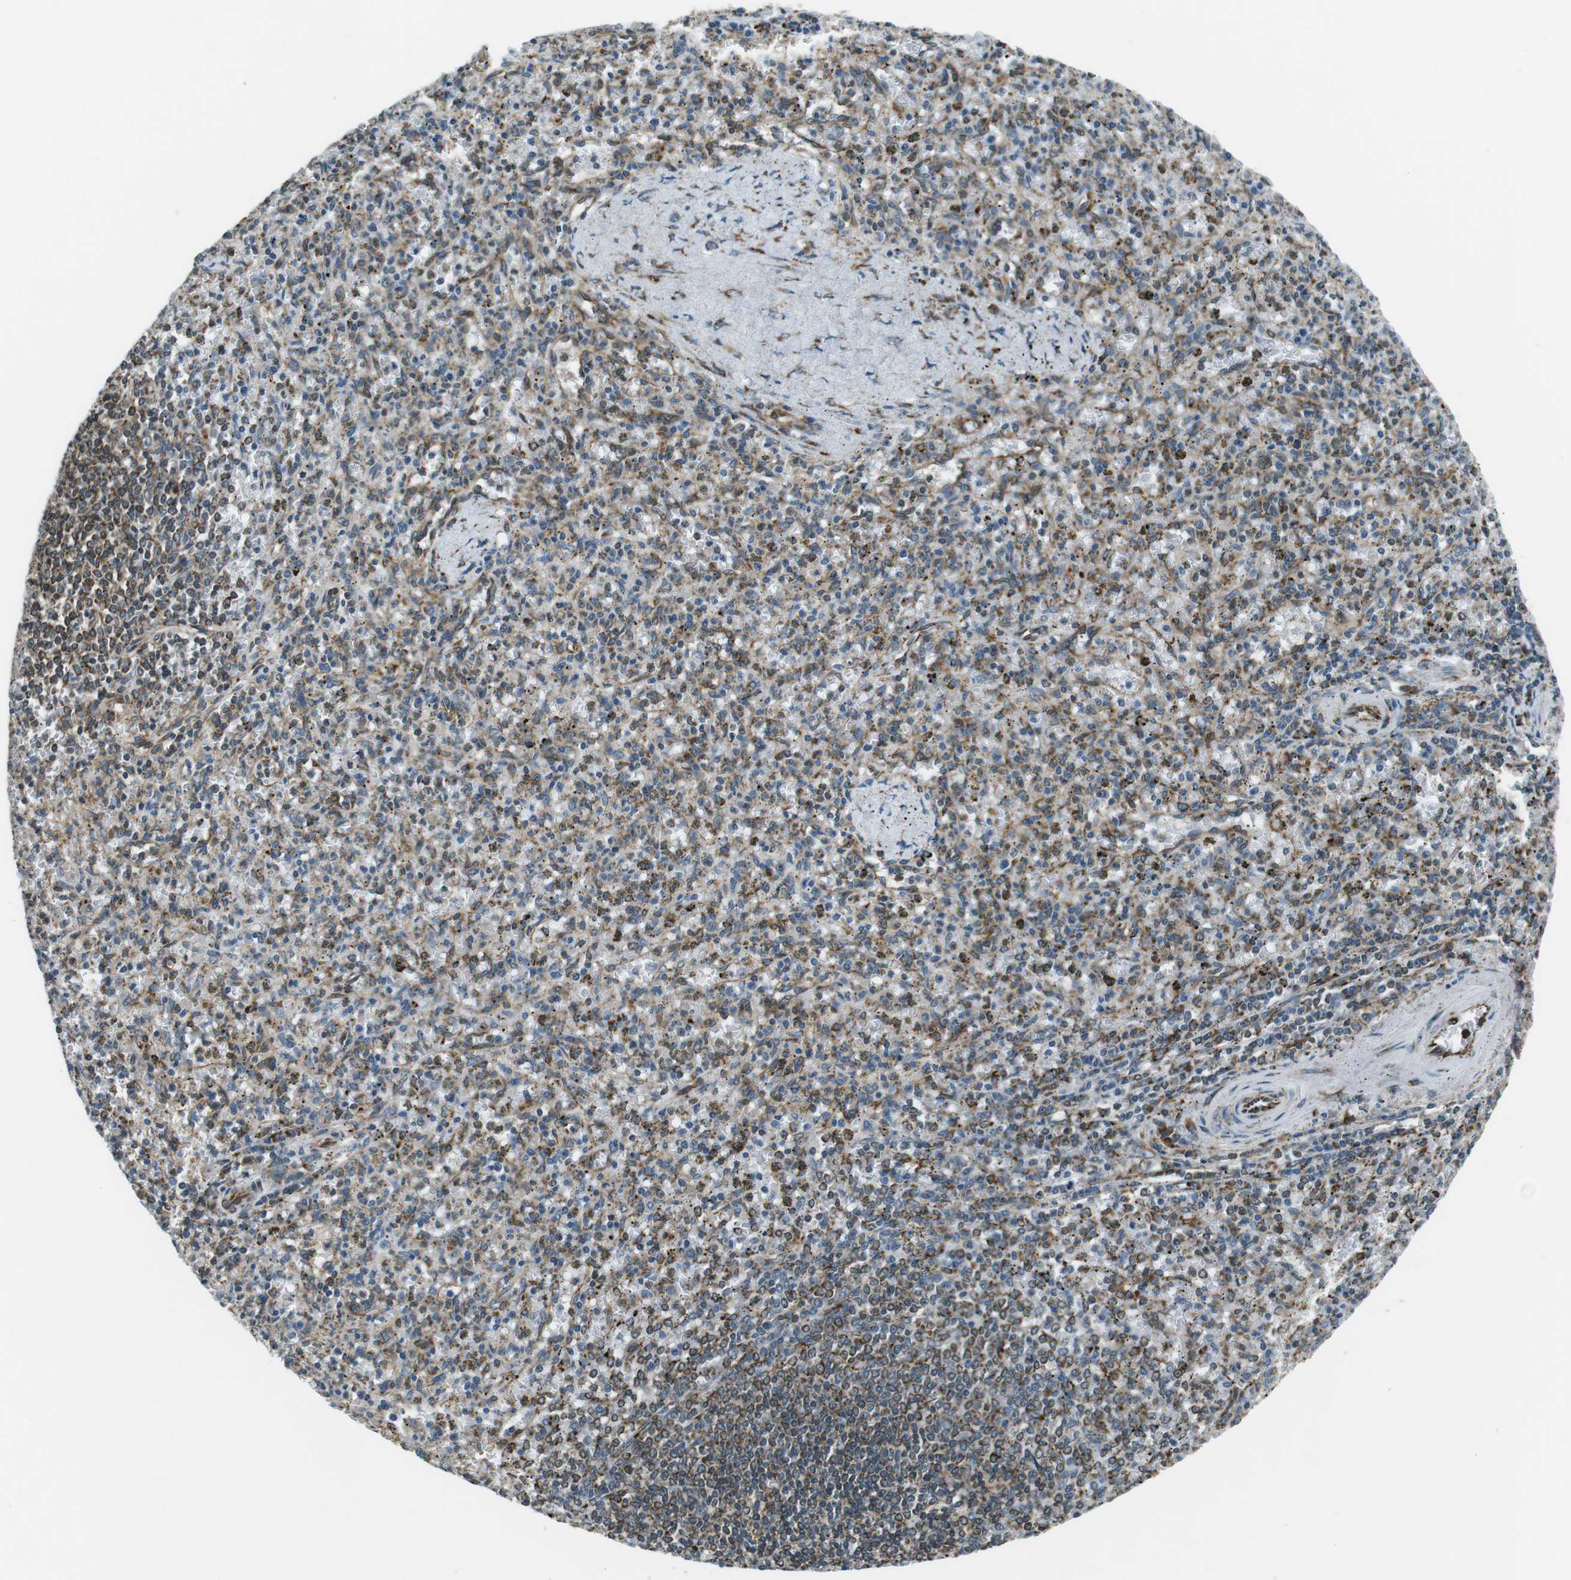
{"staining": {"intensity": "moderate", "quantity": "25%-75%", "location": "cytoplasmic/membranous"}, "tissue": "spleen", "cell_type": "Cells in red pulp", "image_type": "normal", "snomed": [{"axis": "morphology", "description": "Normal tissue, NOS"}, {"axis": "topography", "description": "Spleen"}], "caption": "This photomicrograph exhibits IHC staining of benign spleen, with medium moderate cytoplasmic/membranous expression in about 25%-75% of cells in red pulp.", "gene": "KTN1", "patient": {"sex": "male", "age": 72}}